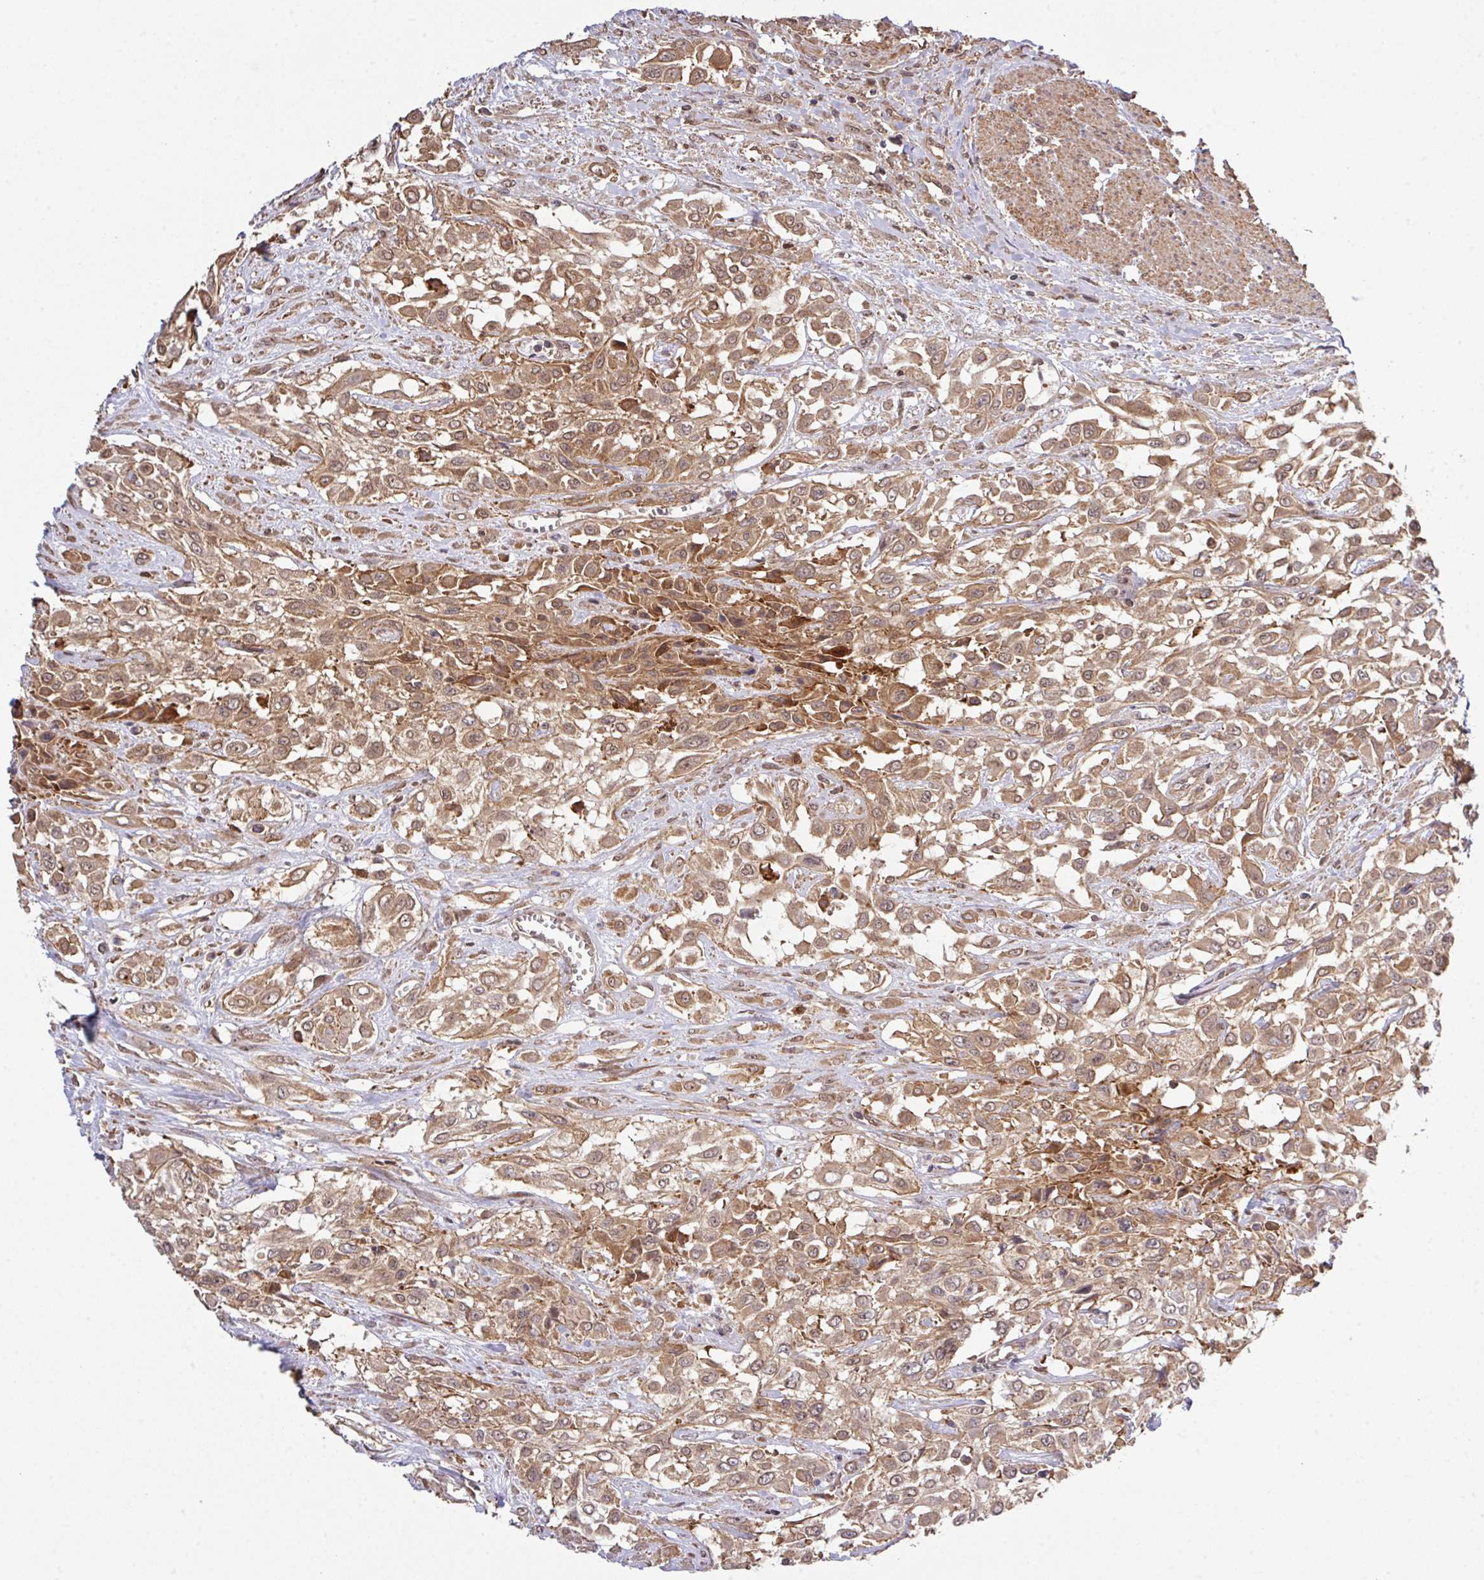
{"staining": {"intensity": "moderate", "quantity": ">75%", "location": "cytoplasmic/membranous,nuclear"}, "tissue": "urothelial cancer", "cell_type": "Tumor cells", "image_type": "cancer", "snomed": [{"axis": "morphology", "description": "Urothelial carcinoma, High grade"}, {"axis": "topography", "description": "Urinary bladder"}], "caption": "Urothelial cancer stained with DAB immunohistochemistry (IHC) demonstrates medium levels of moderate cytoplasmic/membranous and nuclear positivity in about >75% of tumor cells. Nuclei are stained in blue.", "gene": "ARPIN", "patient": {"sex": "male", "age": 57}}